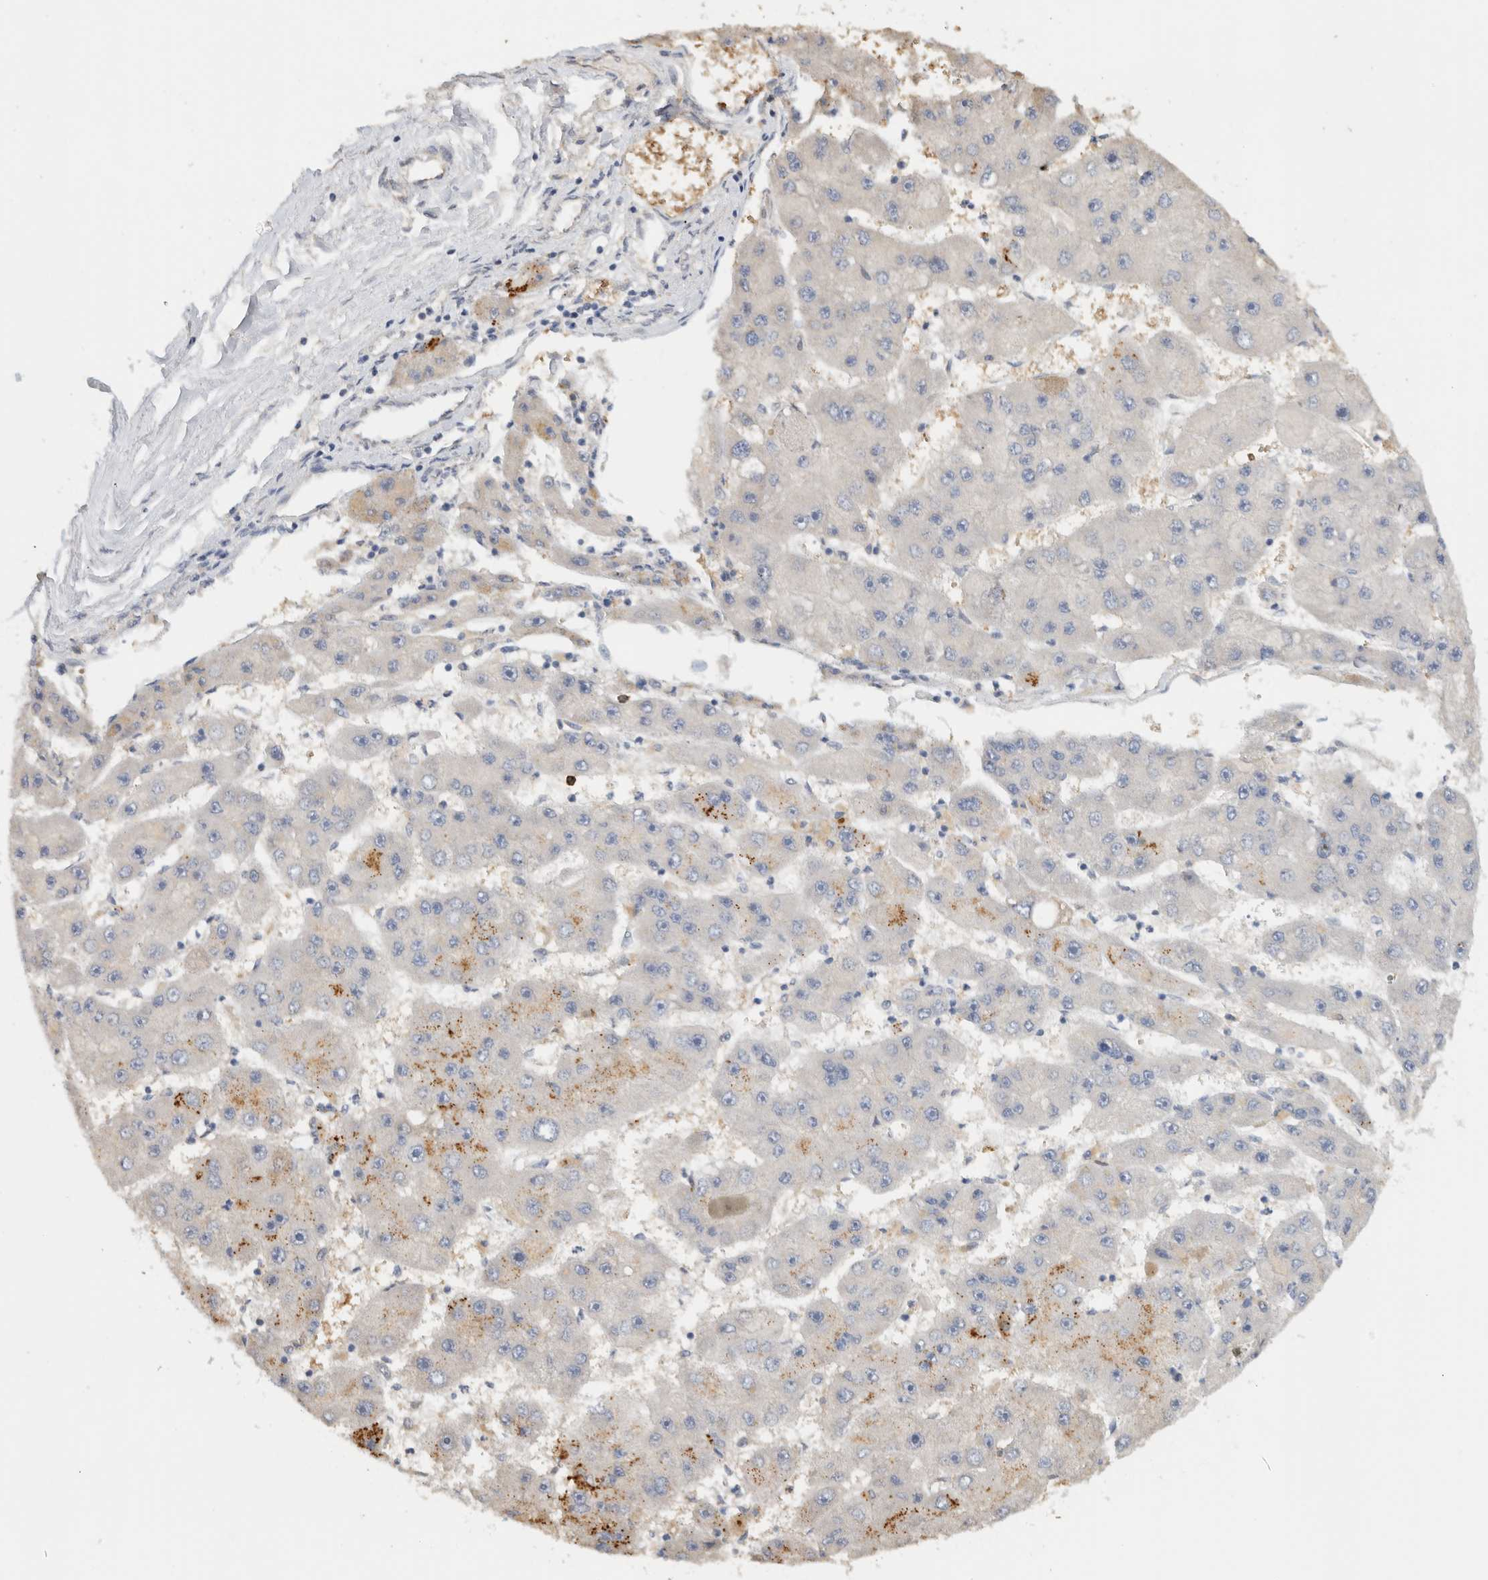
{"staining": {"intensity": "weak", "quantity": "<25%", "location": "cytoplasmic/membranous"}, "tissue": "liver cancer", "cell_type": "Tumor cells", "image_type": "cancer", "snomed": [{"axis": "morphology", "description": "Carcinoma, Hepatocellular, NOS"}, {"axis": "topography", "description": "Liver"}], "caption": "Immunohistochemical staining of human liver cancer demonstrates no significant positivity in tumor cells.", "gene": "PUM1", "patient": {"sex": "female", "age": 61}}